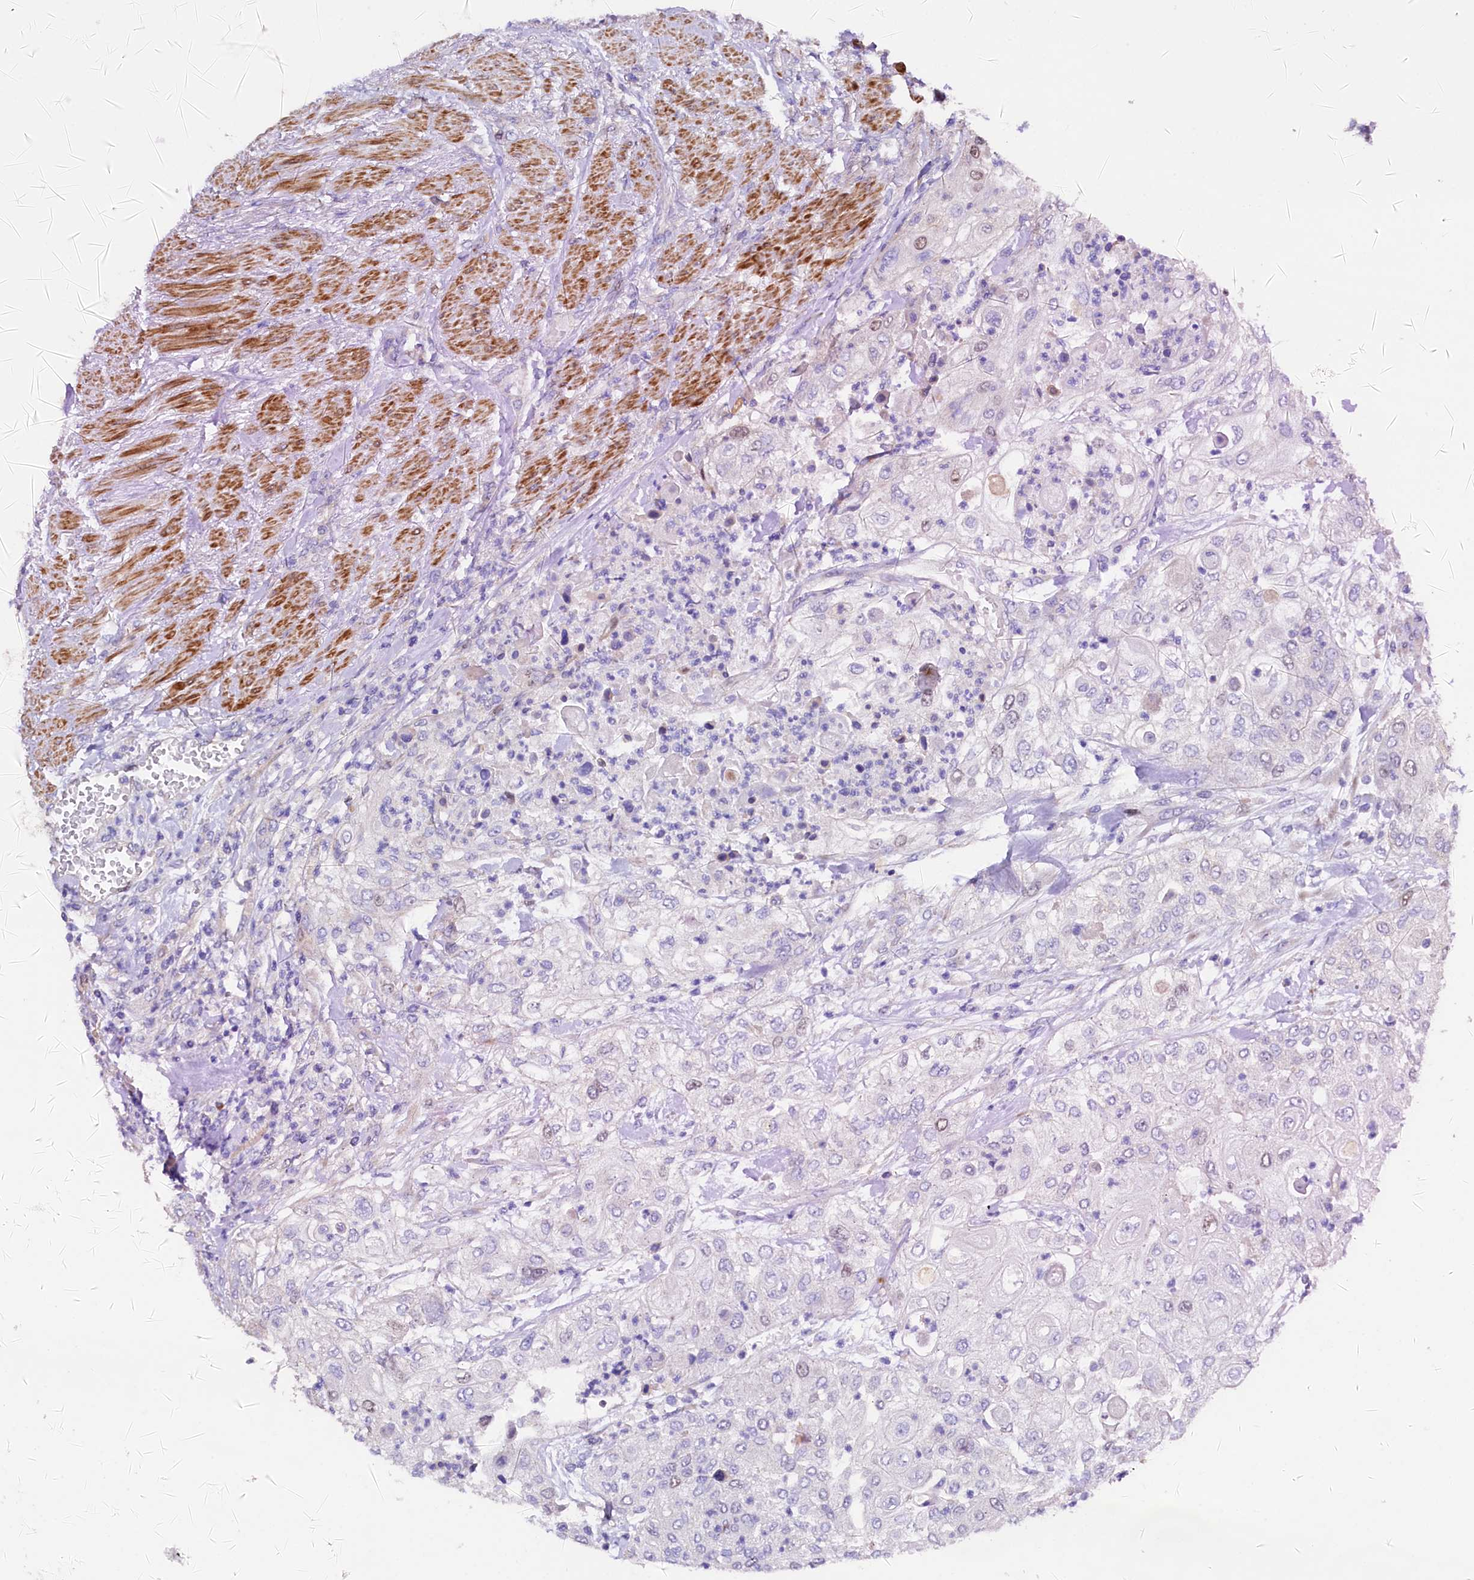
{"staining": {"intensity": "negative", "quantity": "none", "location": "none"}, "tissue": "urothelial cancer", "cell_type": "Tumor cells", "image_type": "cancer", "snomed": [{"axis": "morphology", "description": "Urothelial carcinoma, High grade"}, {"axis": "topography", "description": "Urinary bladder"}], "caption": "There is no significant staining in tumor cells of urothelial carcinoma (high-grade).", "gene": "WNT8A", "patient": {"sex": "female", "age": 79}}